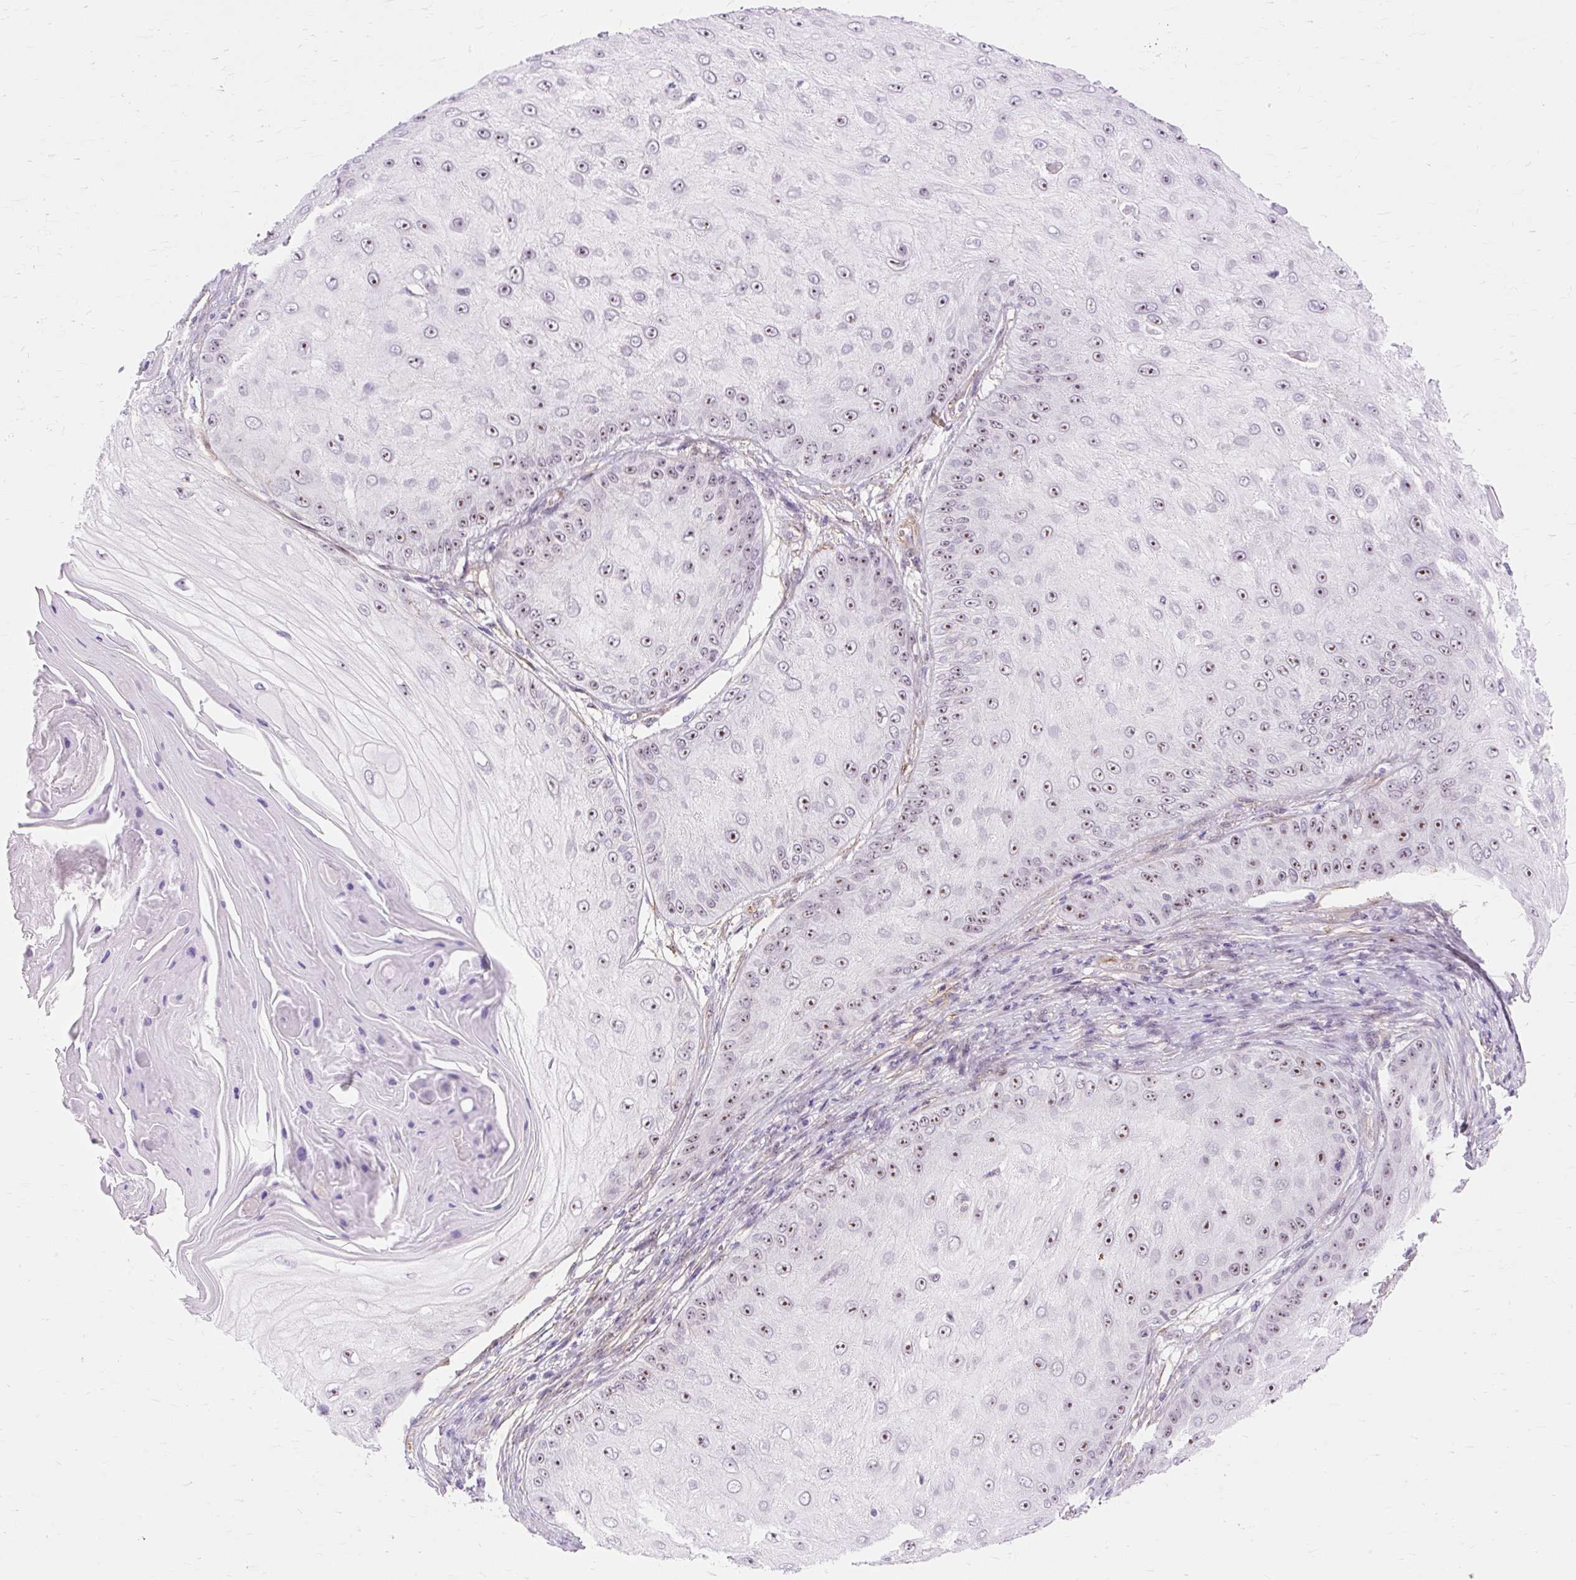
{"staining": {"intensity": "moderate", "quantity": ">75%", "location": "nuclear"}, "tissue": "skin cancer", "cell_type": "Tumor cells", "image_type": "cancer", "snomed": [{"axis": "morphology", "description": "Squamous cell carcinoma, NOS"}, {"axis": "topography", "description": "Skin"}], "caption": "Protein staining of skin squamous cell carcinoma tissue displays moderate nuclear positivity in approximately >75% of tumor cells.", "gene": "OBP2A", "patient": {"sex": "male", "age": 70}}